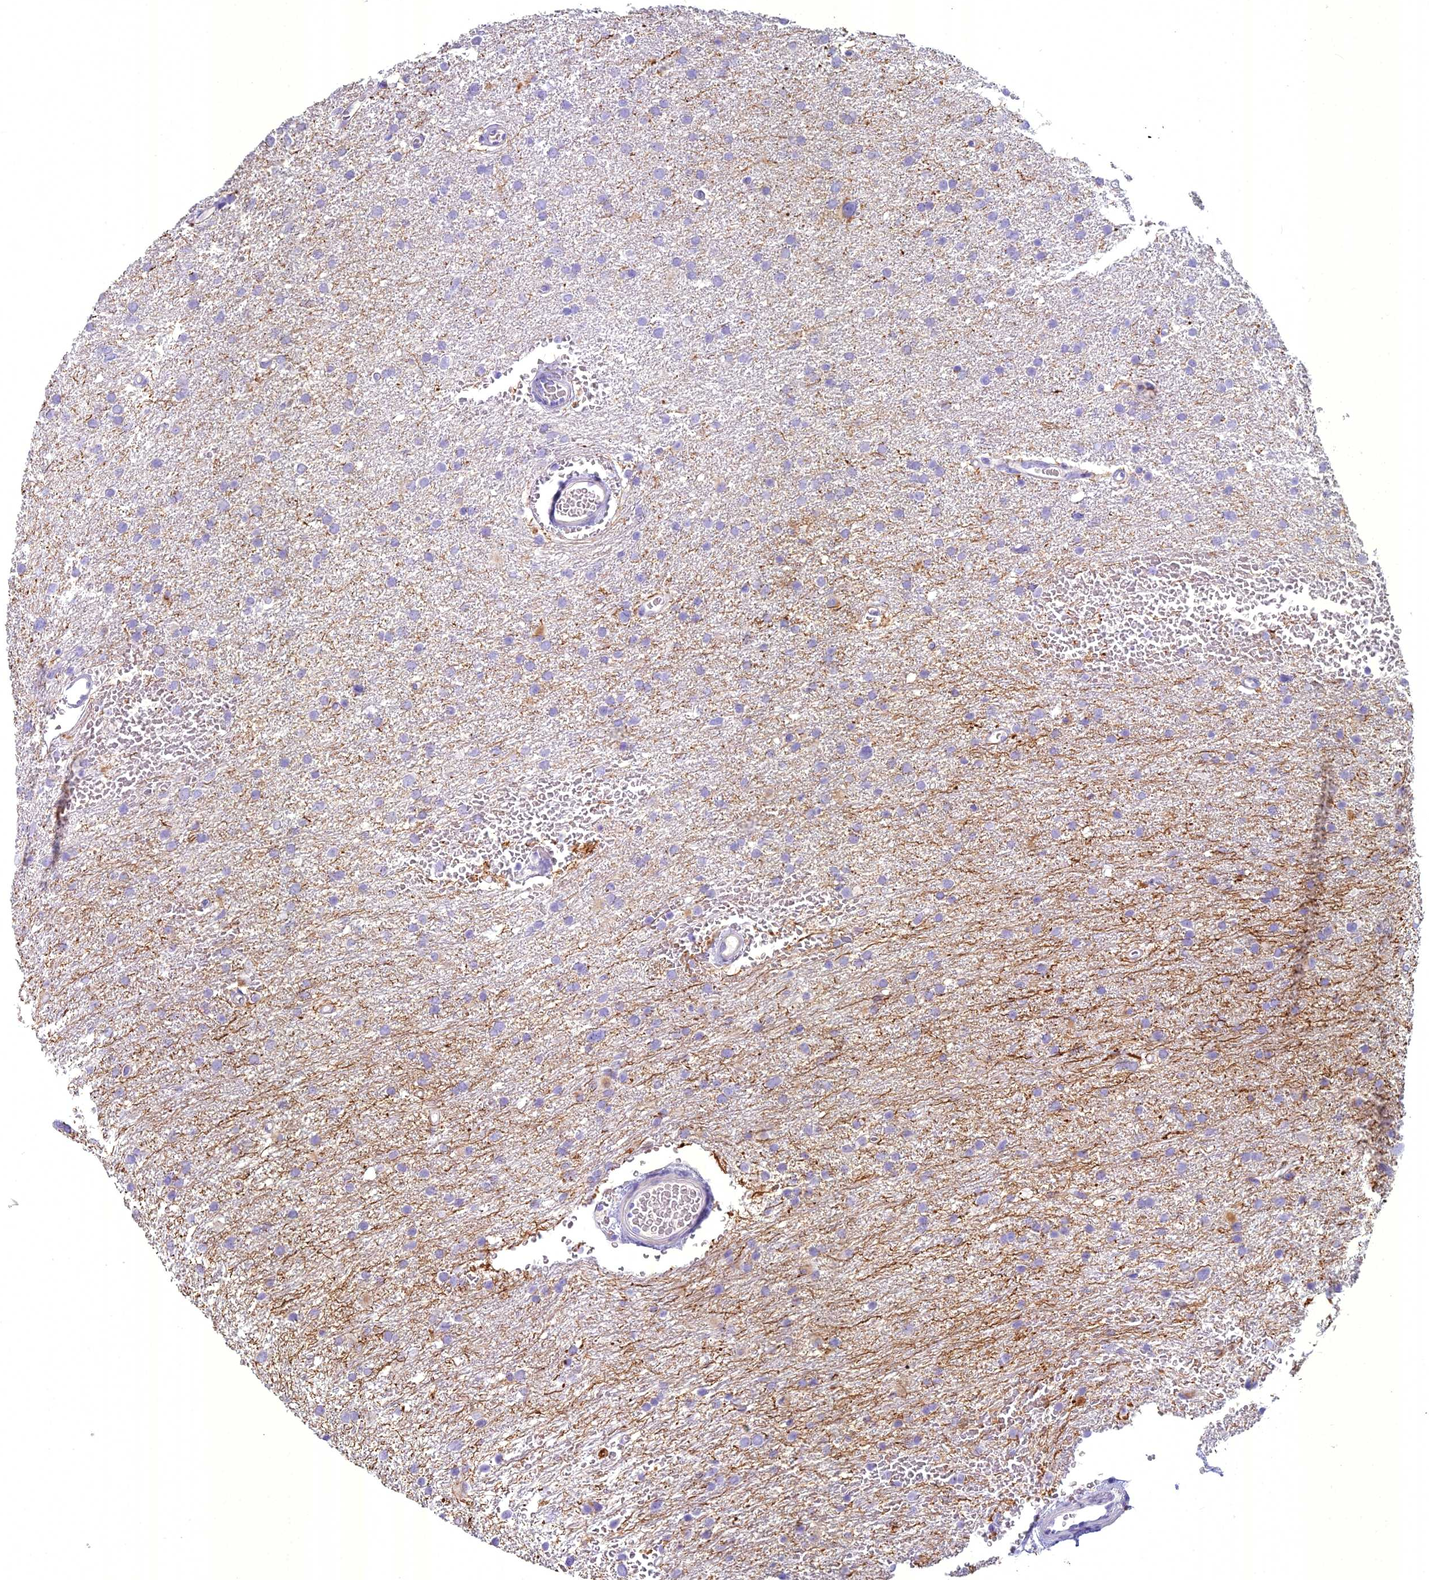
{"staining": {"intensity": "negative", "quantity": "none", "location": "none"}, "tissue": "glioma", "cell_type": "Tumor cells", "image_type": "cancer", "snomed": [{"axis": "morphology", "description": "Glioma, malignant, High grade"}, {"axis": "topography", "description": "Cerebral cortex"}], "caption": "Human malignant high-grade glioma stained for a protein using IHC shows no expression in tumor cells.", "gene": "UNC80", "patient": {"sex": "female", "age": 36}}